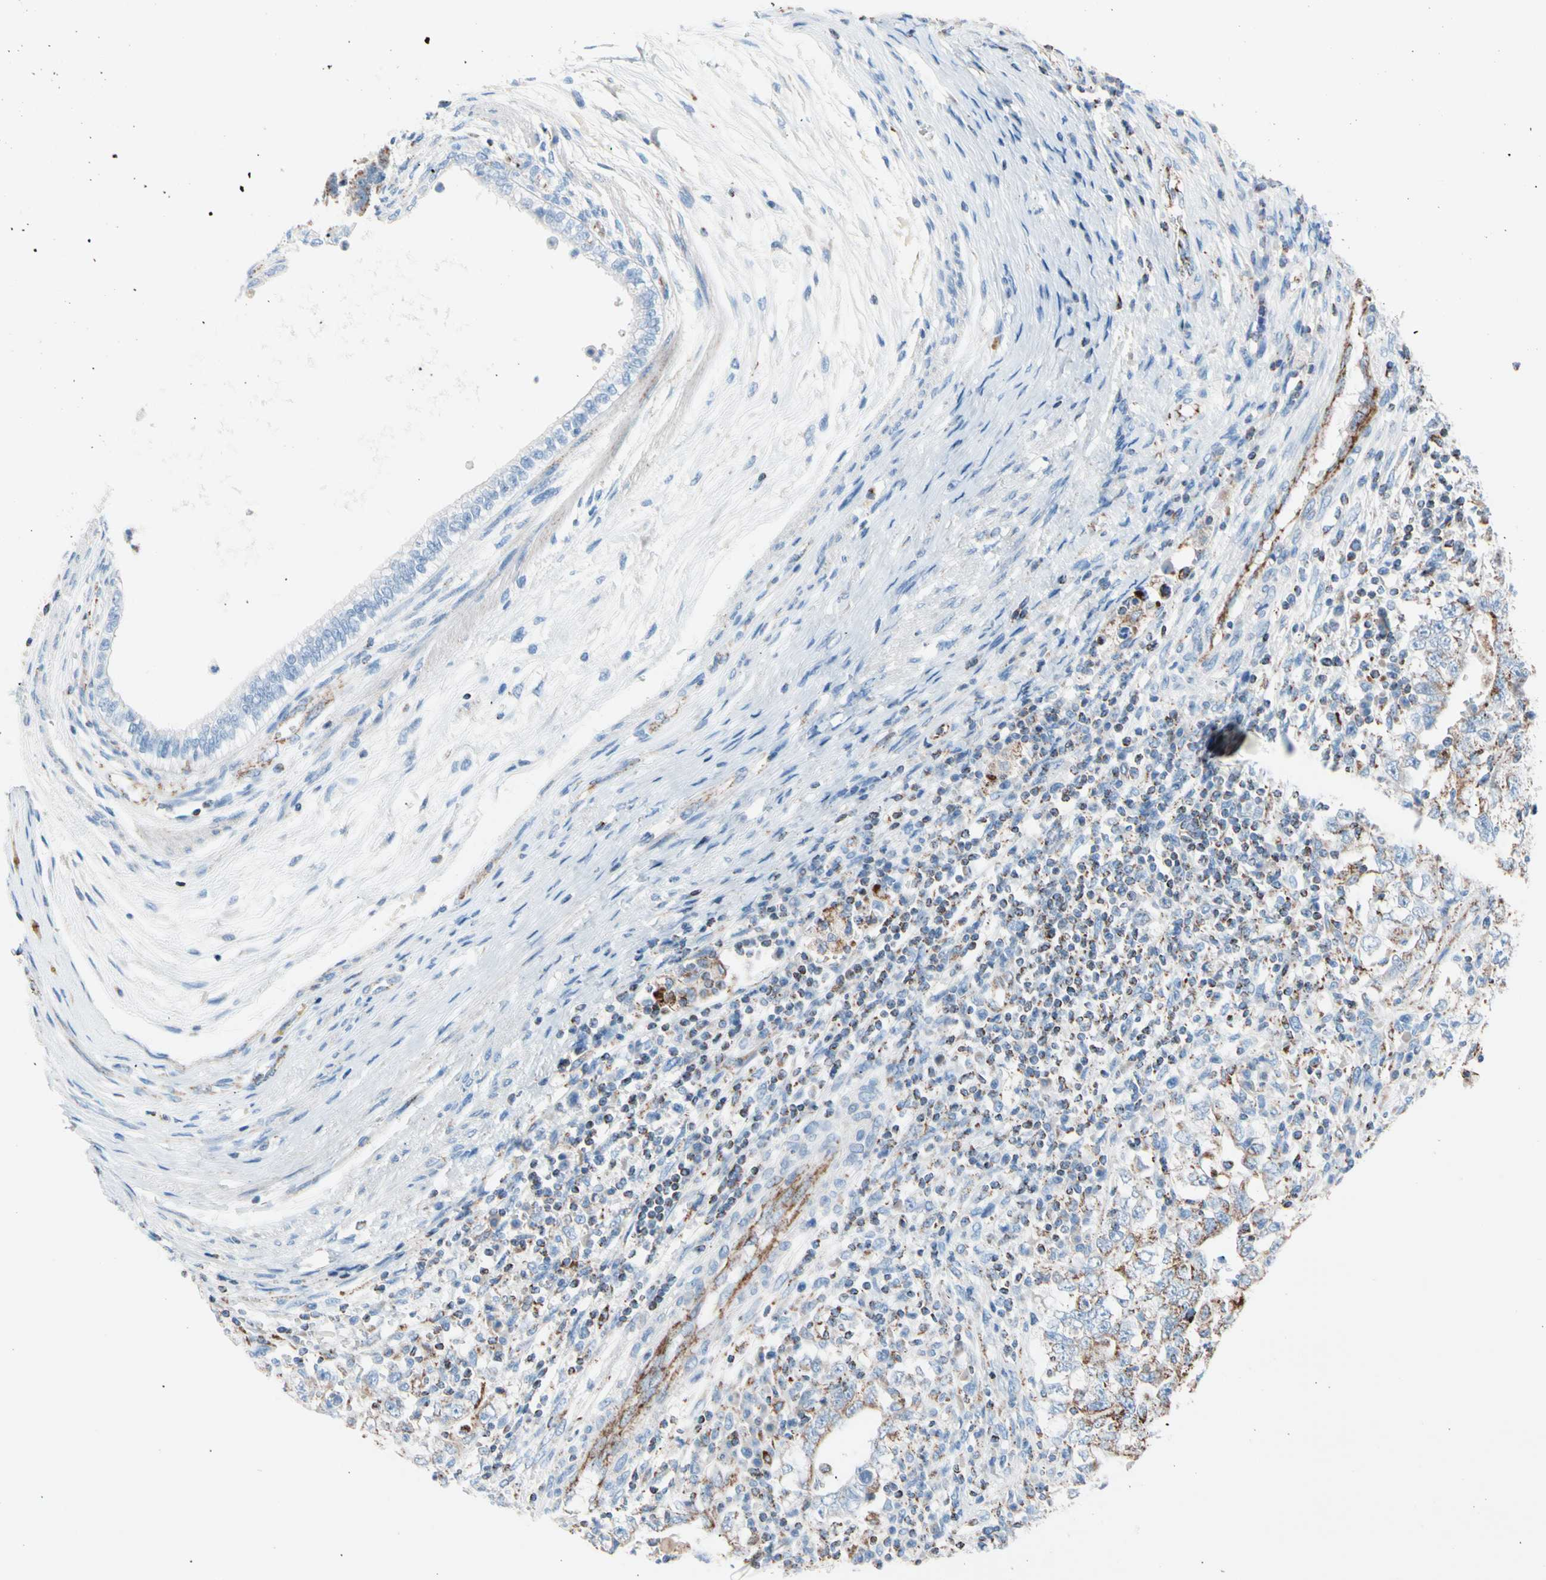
{"staining": {"intensity": "moderate", "quantity": "25%-75%", "location": "cytoplasmic/membranous"}, "tissue": "testis cancer", "cell_type": "Tumor cells", "image_type": "cancer", "snomed": [{"axis": "morphology", "description": "Carcinoma, Embryonal, NOS"}, {"axis": "topography", "description": "Testis"}], "caption": "Brown immunohistochemical staining in embryonal carcinoma (testis) reveals moderate cytoplasmic/membranous positivity in approximately 25%-75% of tumor cells.", "gene": "HK1", "patient": {"sex": "male", "age": 26}}